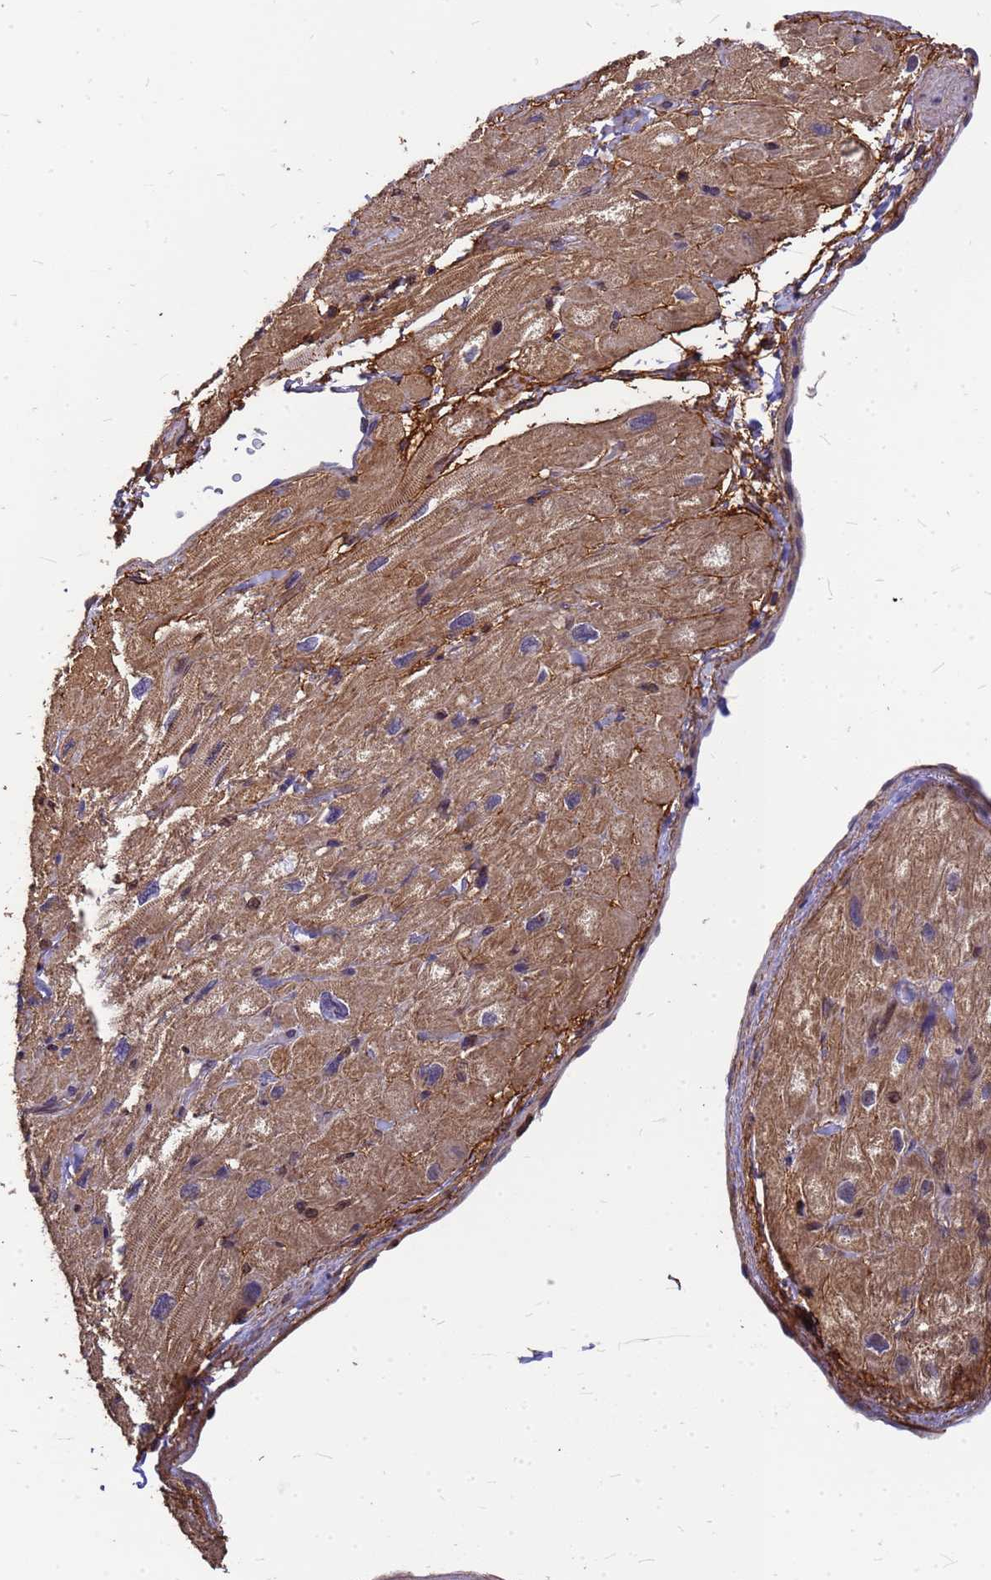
{"staining": {"intensity": "moderate", "quantity": "25%-75%", "location": "cytoplasmic/membranous"}, "tissue": "heart muscle", "cell_type": "Cardiomyocytes", "image_type": "normal", "snomed": [{"axis": "morphology", "description": "Normal tissue, NOS"}, {"axis": "topography", "description": "Heart"}], "caption": "Immunohistochemical staining of benign heart muscle exhibits moderate cytoplasmic/membranous protein positivity in about 25%-75% of cardiomyocytes.", "gene": "C1orf35", "patient": {"sex": "male", "age": 65}}